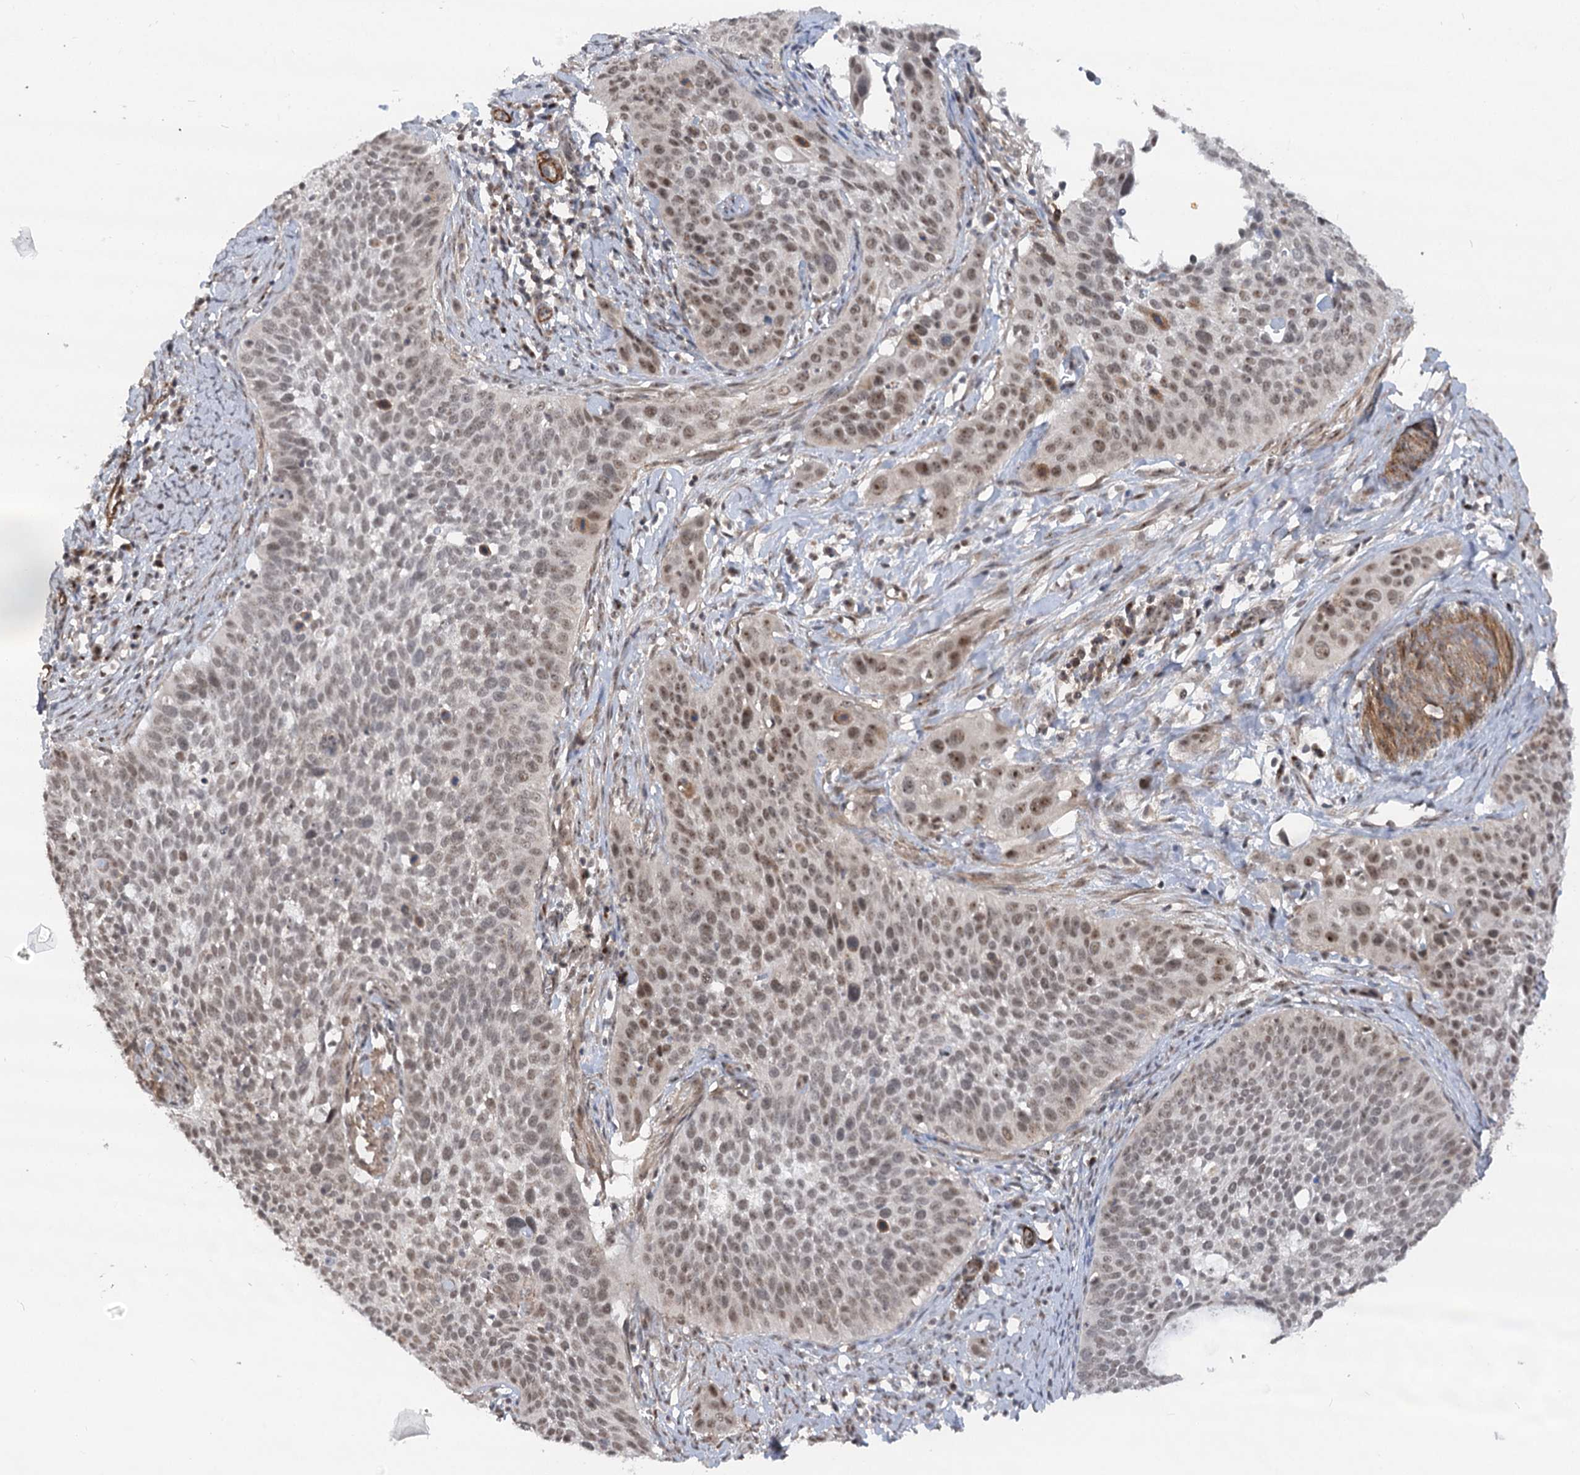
{"staining": {"intensity": "weak", "quantity": "25%-75%", "location": "nuclear"}, "tissue": "cervical cancer", "cell_type": "Tumor cells", "image_type": "cancer", "snomed": [{"axis": "morphology", "description": "Squamous cell carcinoma, NOS"}, {"axis": "topography", "description": "Cervix"}], "caption": "About 25%-75% of tumor cells in human cervical cancer (squamous cell carcinoma) reveal weak nuclear protein staining as visualized by brown immunohistochemical staining.", "gene": "GNL3L", "patient": {"sex": "female", "age": 34}}